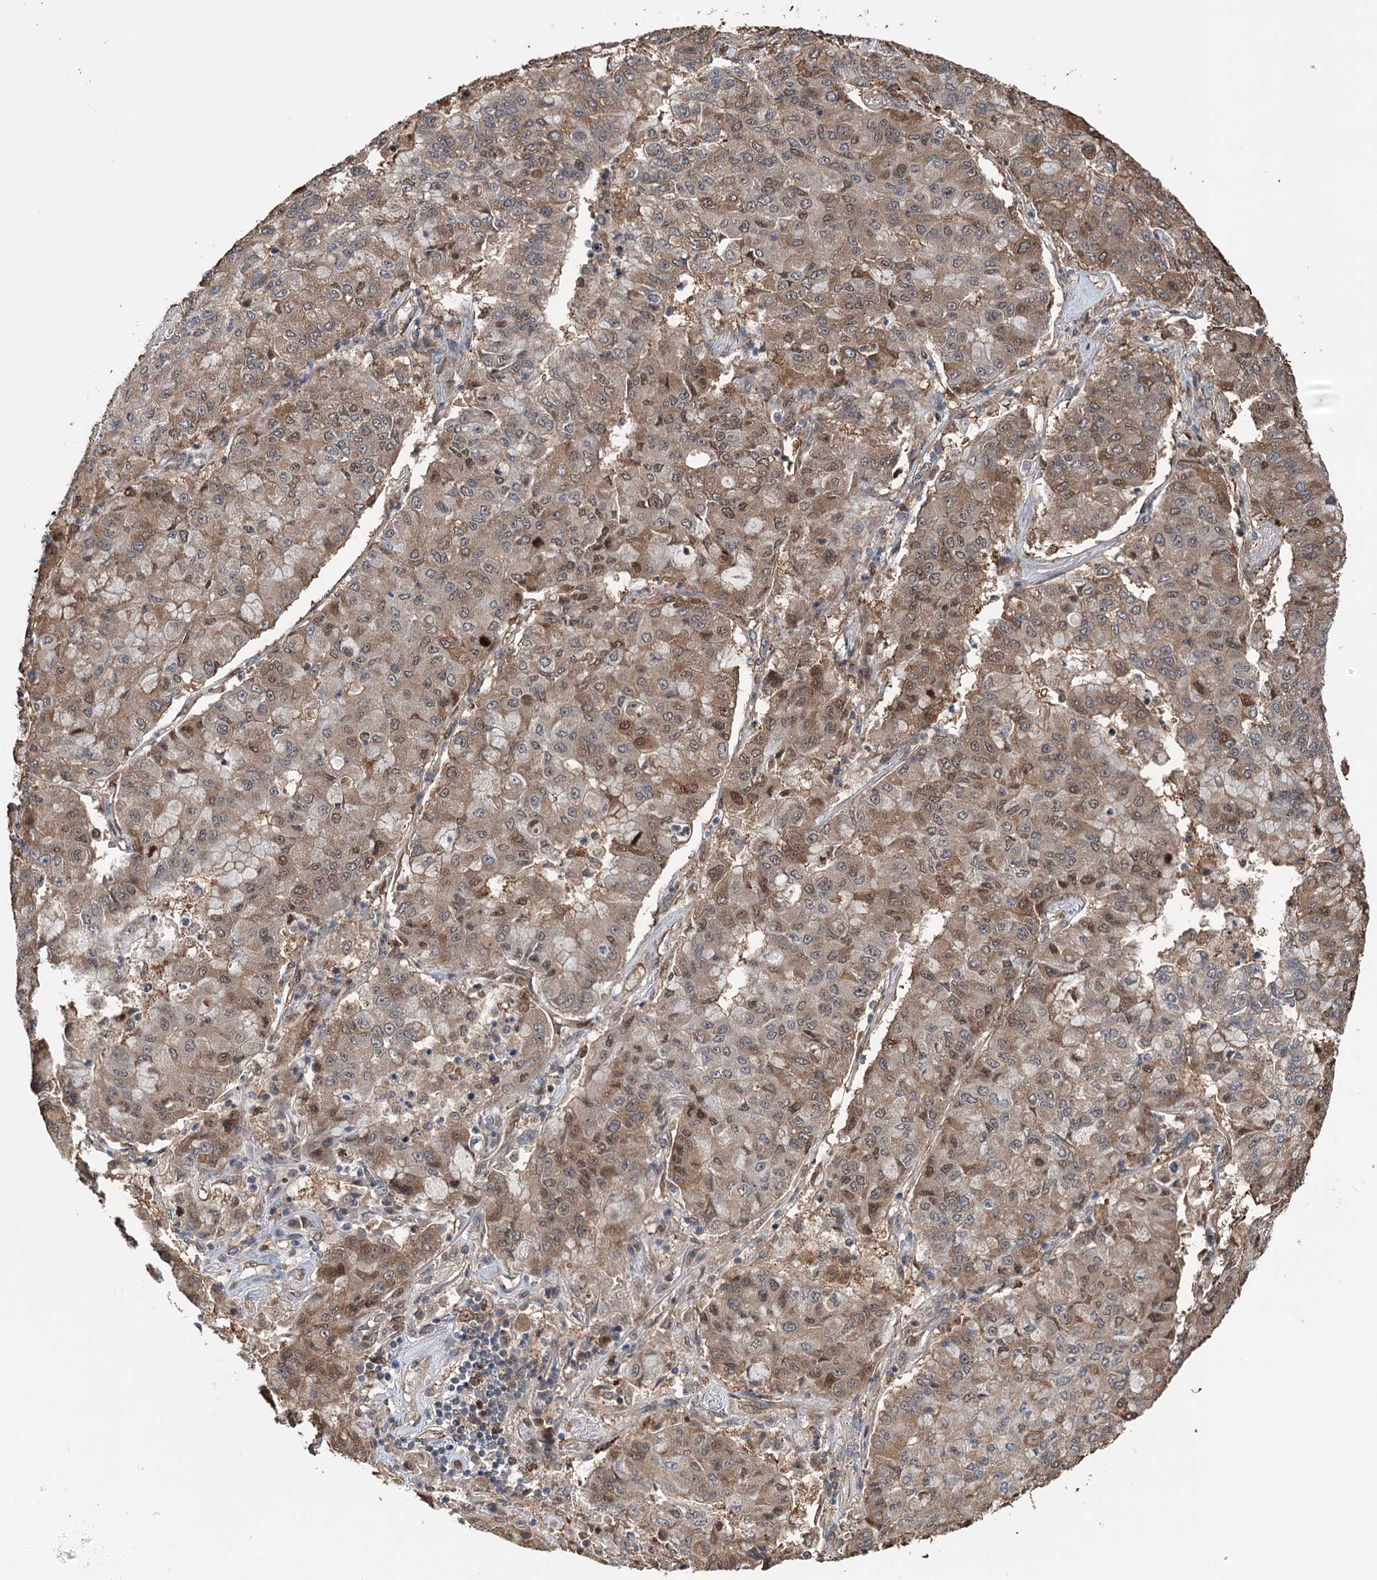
{"staining": {"intensity": "moderate", "quantity": ">75%", "location": "cytoplasmic/membranous,nuclear"}, "tissue": "lung cancer", "cell_type": "Tumor cells", "image_type": "cancer", "snomed": [{"axis": "morphology", "description": "Squamous cell carcinoma, NOS"}, {"axis": "topography", "description": "Lung"}], "caption": "Squamous cell carcinoma (lung) was stained to show a protein in brown. There is medium levels of moderate cytoplasmic/membranous and nuclear staining in approximately >75% of tumor cells.", "gene": "NCAPD2", "patient": {"sex": "male", "age": 74}}